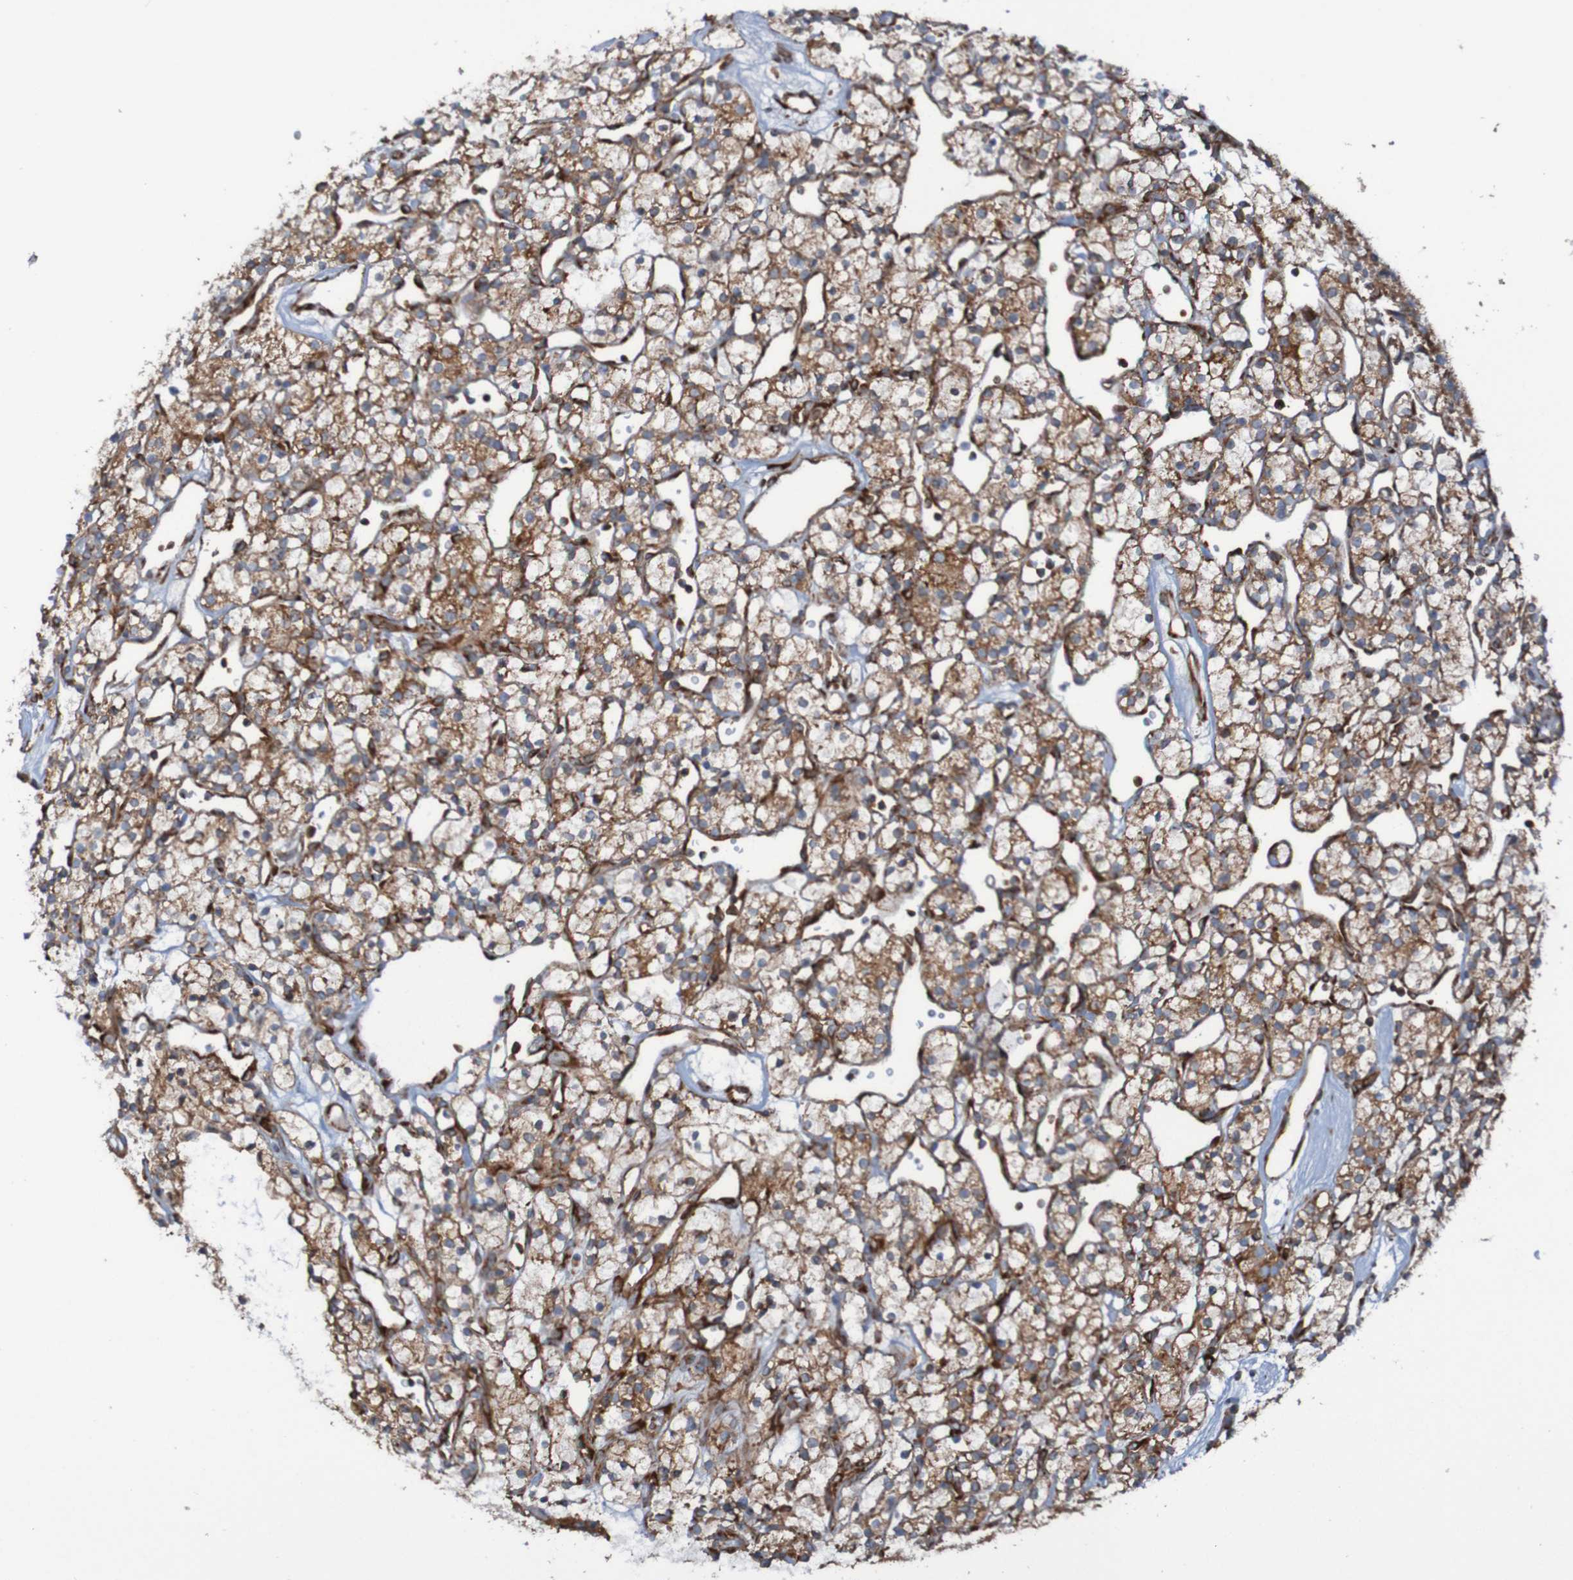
{"staining": {"intensity": "moderate", "quantity": "25%-75%", "location": "cytoplasmic/membranous"}, "tissue": "renal cancer", "cell_type": "Tumor cells", "image_type": "cancer", "snomed": [{"axis": "morphology", "description": "Adenocarcinoma, NOS"}, {"axis": "topography", "description": "Kidney"}], "caption": "Adenocarcinoma (renal) stained with IHC exhibits moderate cytoplasmic/membranous staining in about 25%-75% of tumor cells.", "gene": "RPL10", "patient": {"sex": "female", "age": 60}}